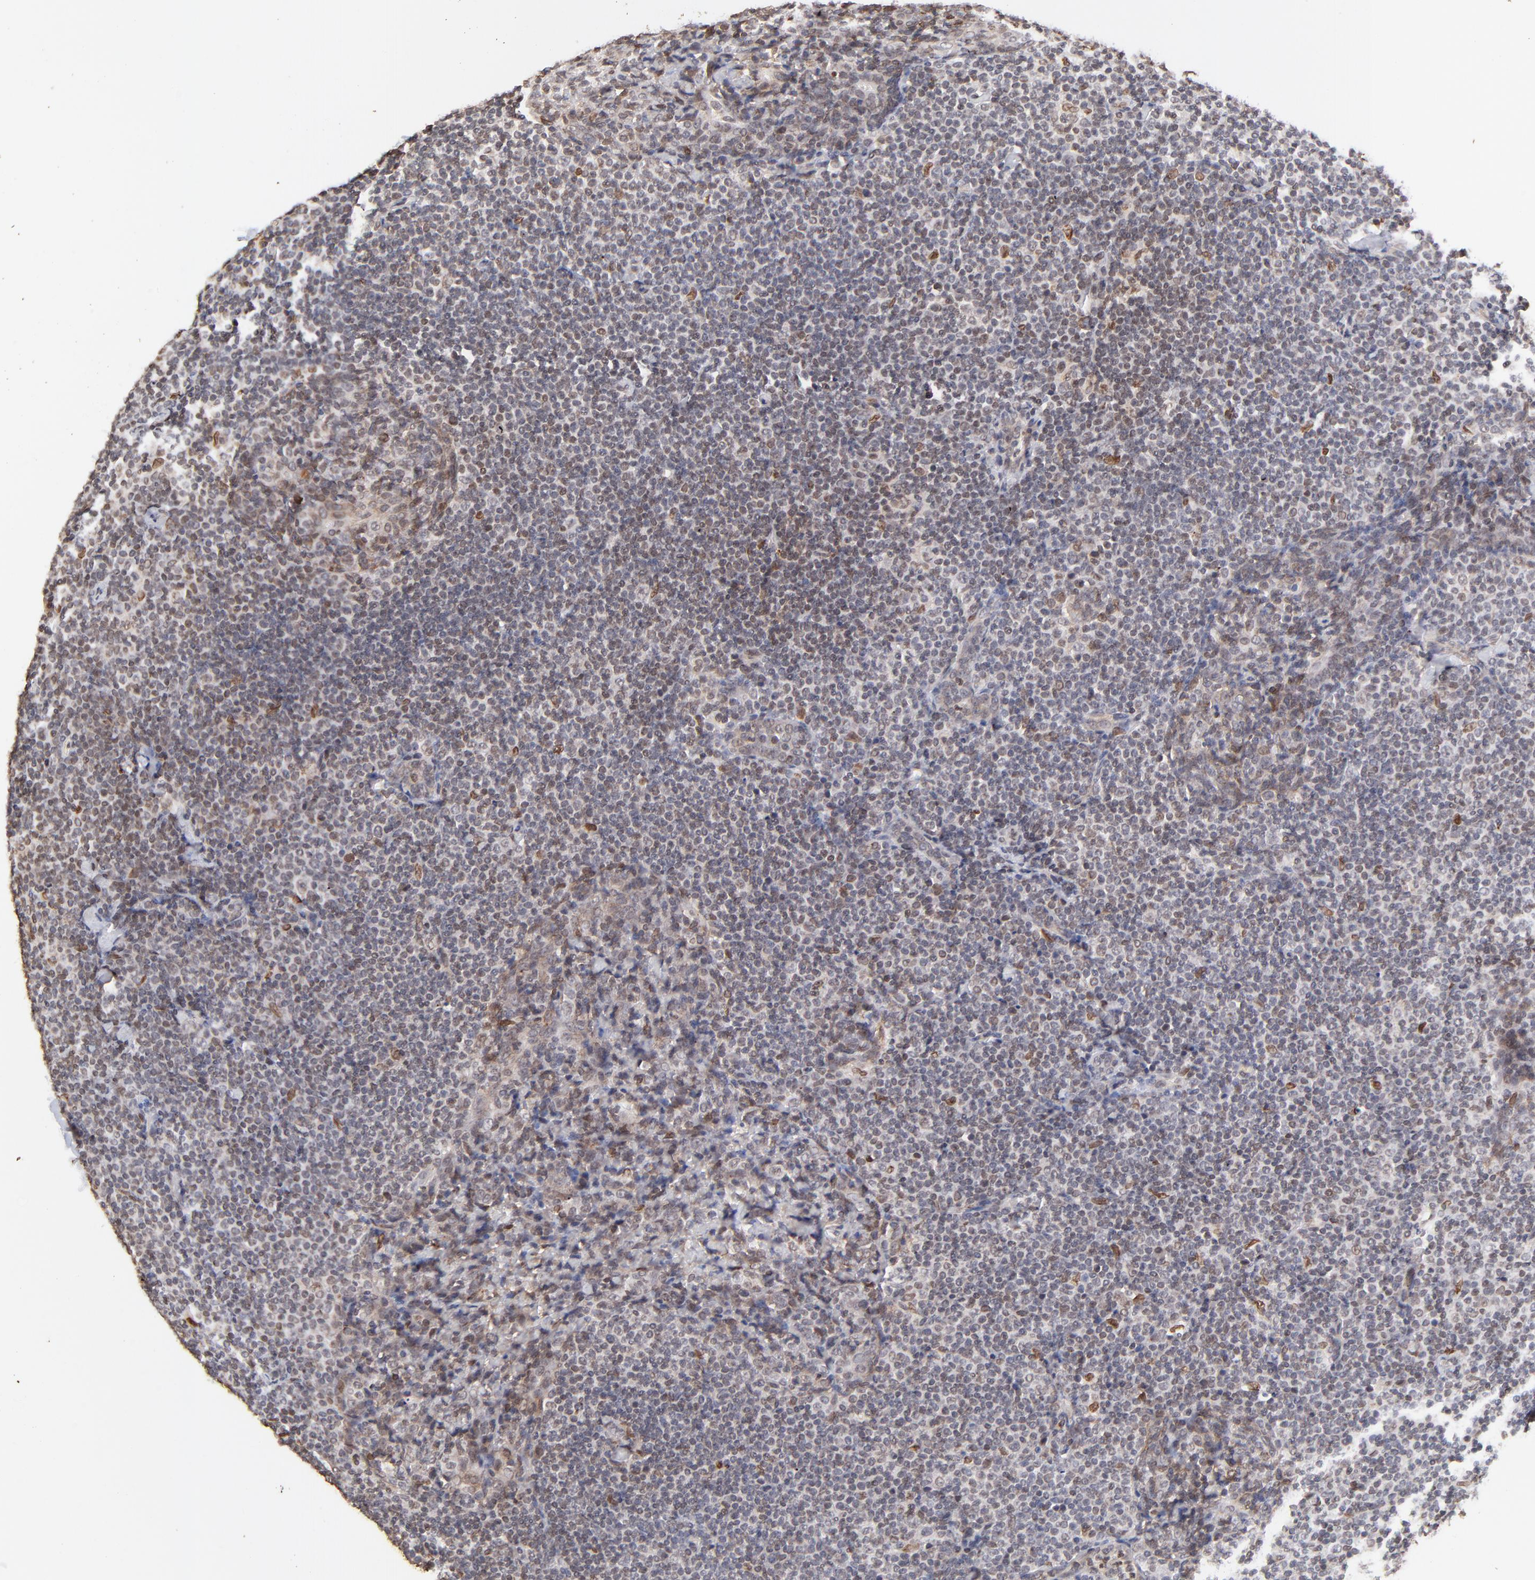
{"staining": {"intensity": "moderate", "quantity": "<25%", "location": "nuclear"}, "tissue": "lymph node", "cell_type": "Germinal center cells", "image_type": "normal", "snomed": [{"axis": "morphology", "description": "Normal tissue, NOS"}, {"axis": "morphology", "description": "Uncertain malignant potential"}, {"axis": "topography", "description": "Lymph node"}, {"axis": "topography", "description": "Salivary gland, NOS"}], "caption": "Moderate nuclear protein positivity is seen in approximately <25% of germinal center cells in lymph node.", "gene": "ZFP92", "patient": {"sex": "female", "age": 51}}